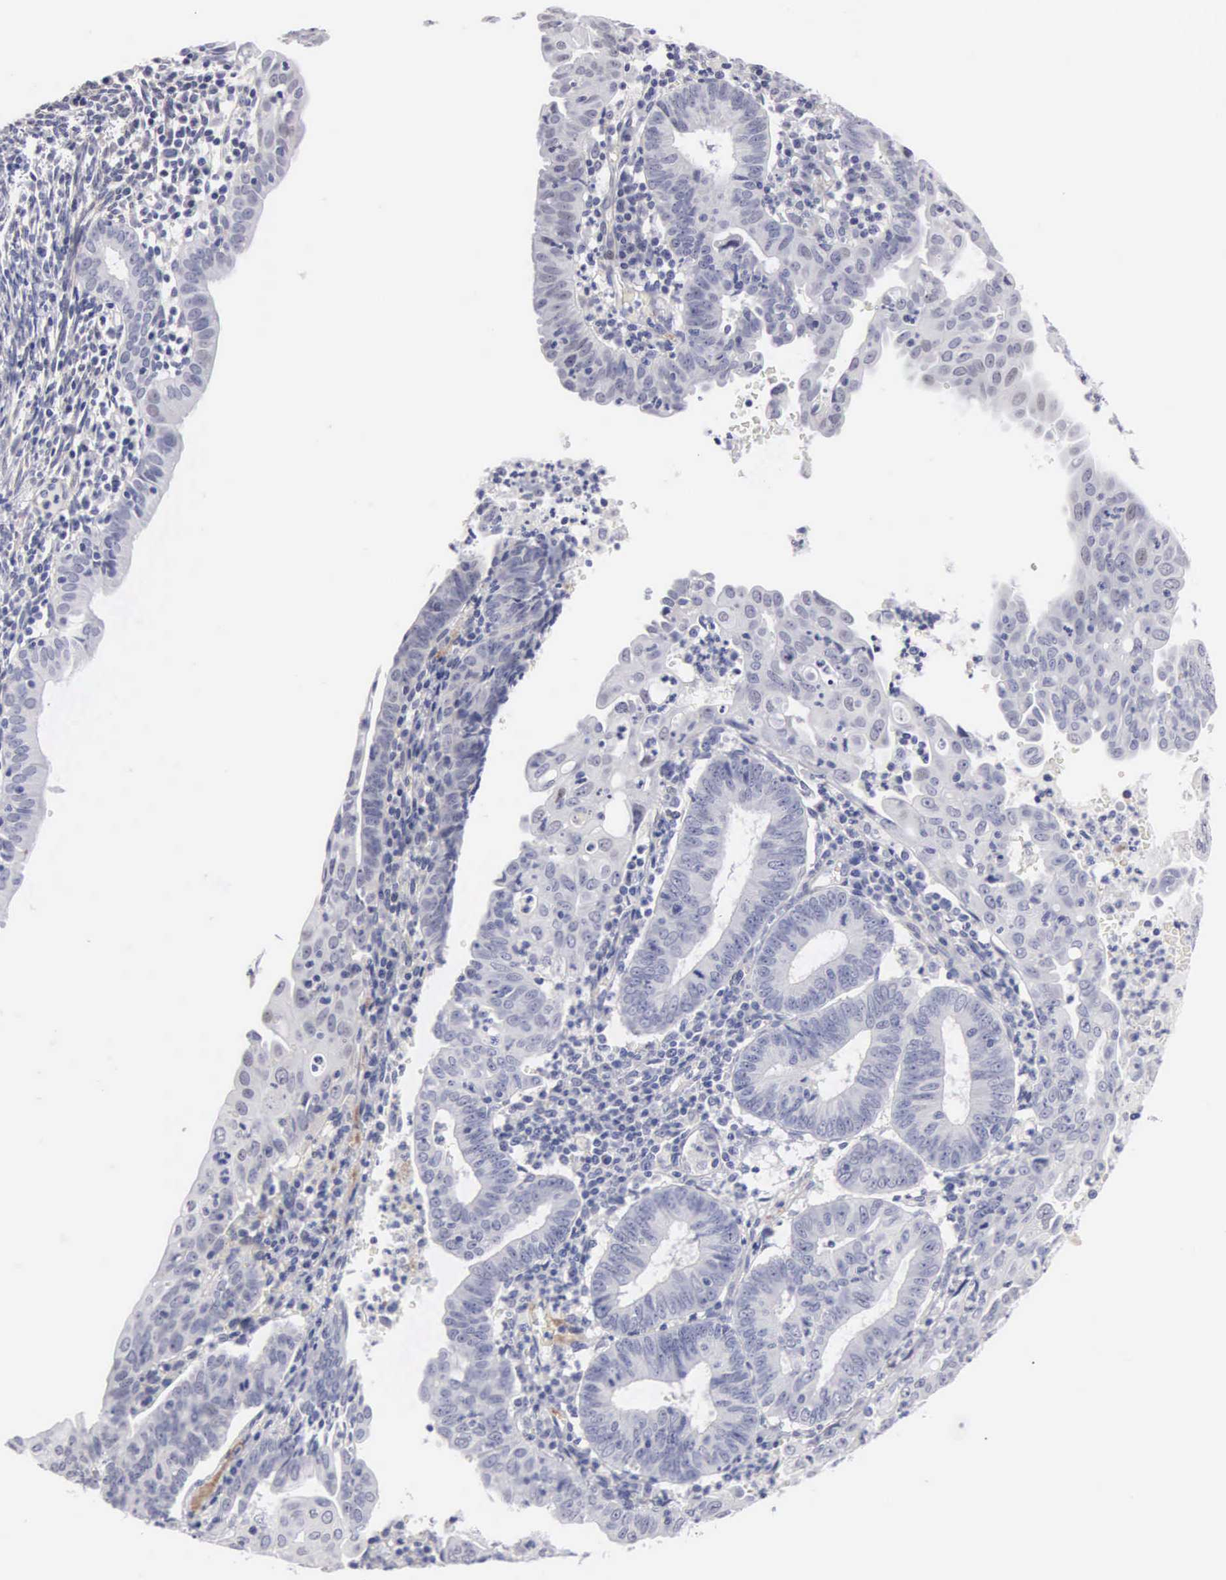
{"staining": {"intensity": "negative", "quantity": "none", "location": "none"}, "tissue": "endometrial cancer", "cell_type": "Tumor cells", "image_type": "cancer", "snomed": [{"axis": "morphology", "description": "Adenocarcinoma, NOS"}, {"axis": "topography", "description": "Endometrium"}], "caption": "Immunohistochemistry (IHC) micrograph of neoplastic tissue: human endometrial adenocarcinoma stained with DAB (3,3'-diaminobenzidine) exhibits no significant protein staining in tumor cells. (Brightfield microscopy of DAB IHC at high magnification).", "gene": "ELFN2", "patient": {"sex": "female", "age": 60}}